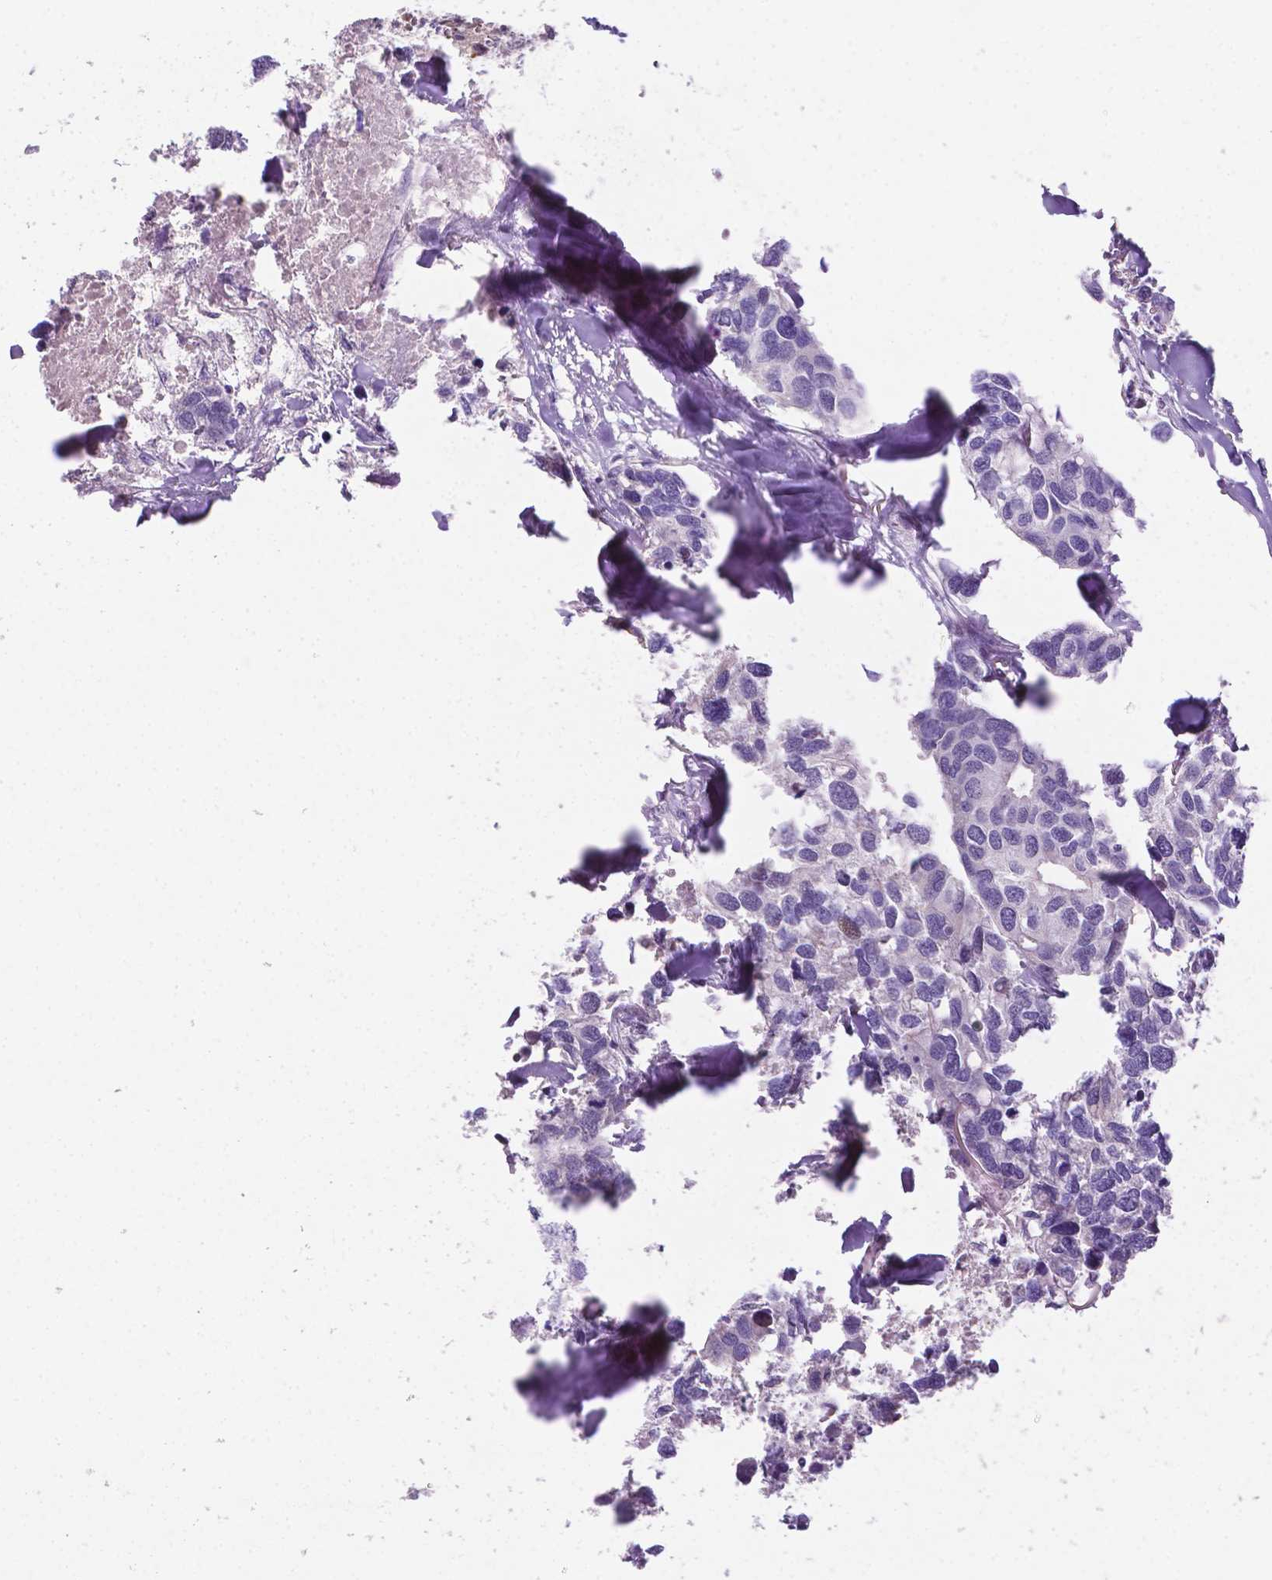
{"staining": {"intensity": "negative", "quantity": "none", "location": "none"}, "tissue": "breast cancer", "cell_type": "Tumor cells", "image_type": "cancer", "snomed": [{"axis": "morphology", "description": "Duct carcinoma"}, {"axis": "topography", "description": "Breast"}], "caption": "Breast intraductal carcinoma was stained to show a protein in brown. There is no significant expression in tumor cells.", "gene": "TM4SF20", "patient": {"sex": "female", "age": 83}}